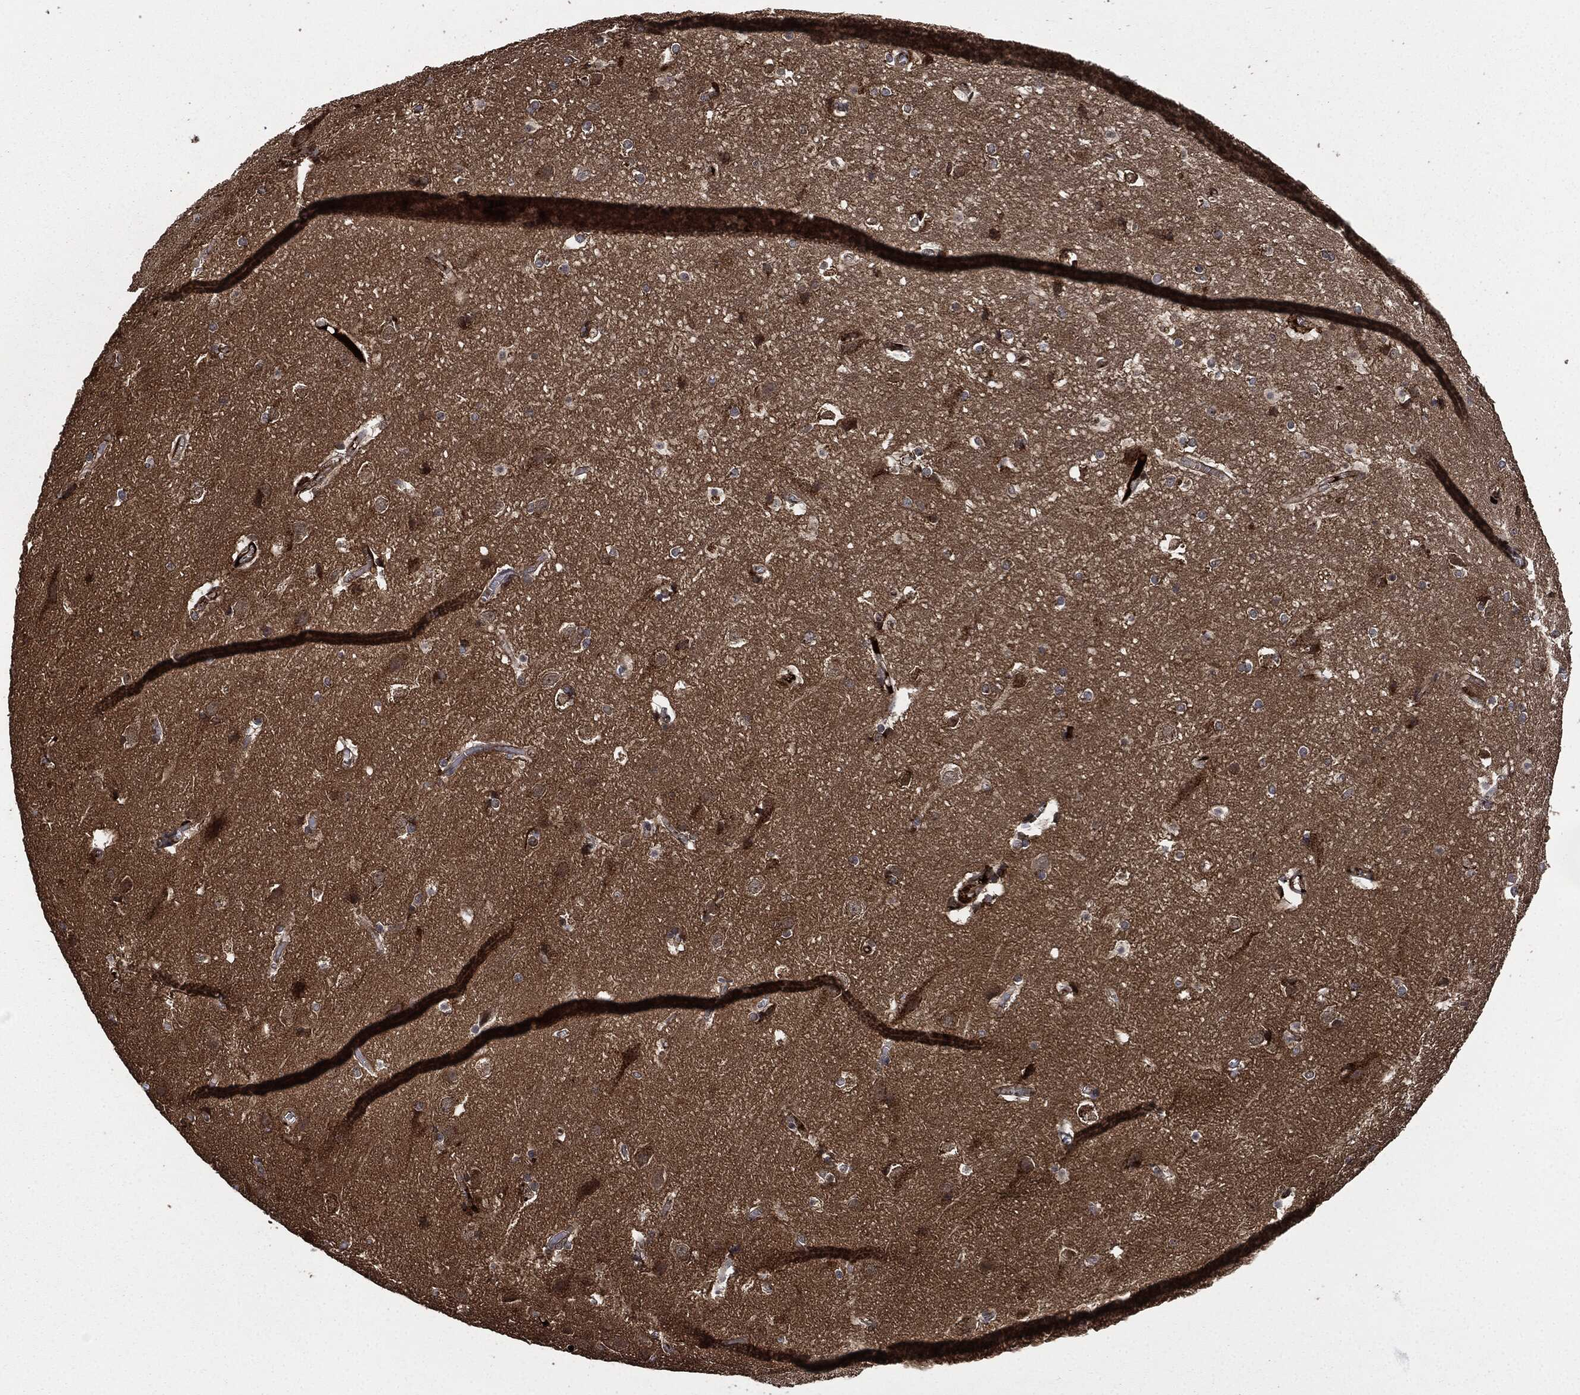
{"staining": {"intensity": "negative", "quantity": "none", "location": "none"}, "tissue": "cerebral cortex", "cell_type": "Endothelial cells", "image_type": "normal", "snomed": [{"axis": "morphology", "description": "Normal tissue, NOS"}, {"axis": "topography", "description": "Cerebral cortex"}], "caption": "The histopathology image demonstrates no significant positivity in endothelial cells of cerebral cortex. (DAB immunohistochemistry (IHC), high magnification).", "gene": "CRABP2", "patient": {"sex": "male", "age": 59}}